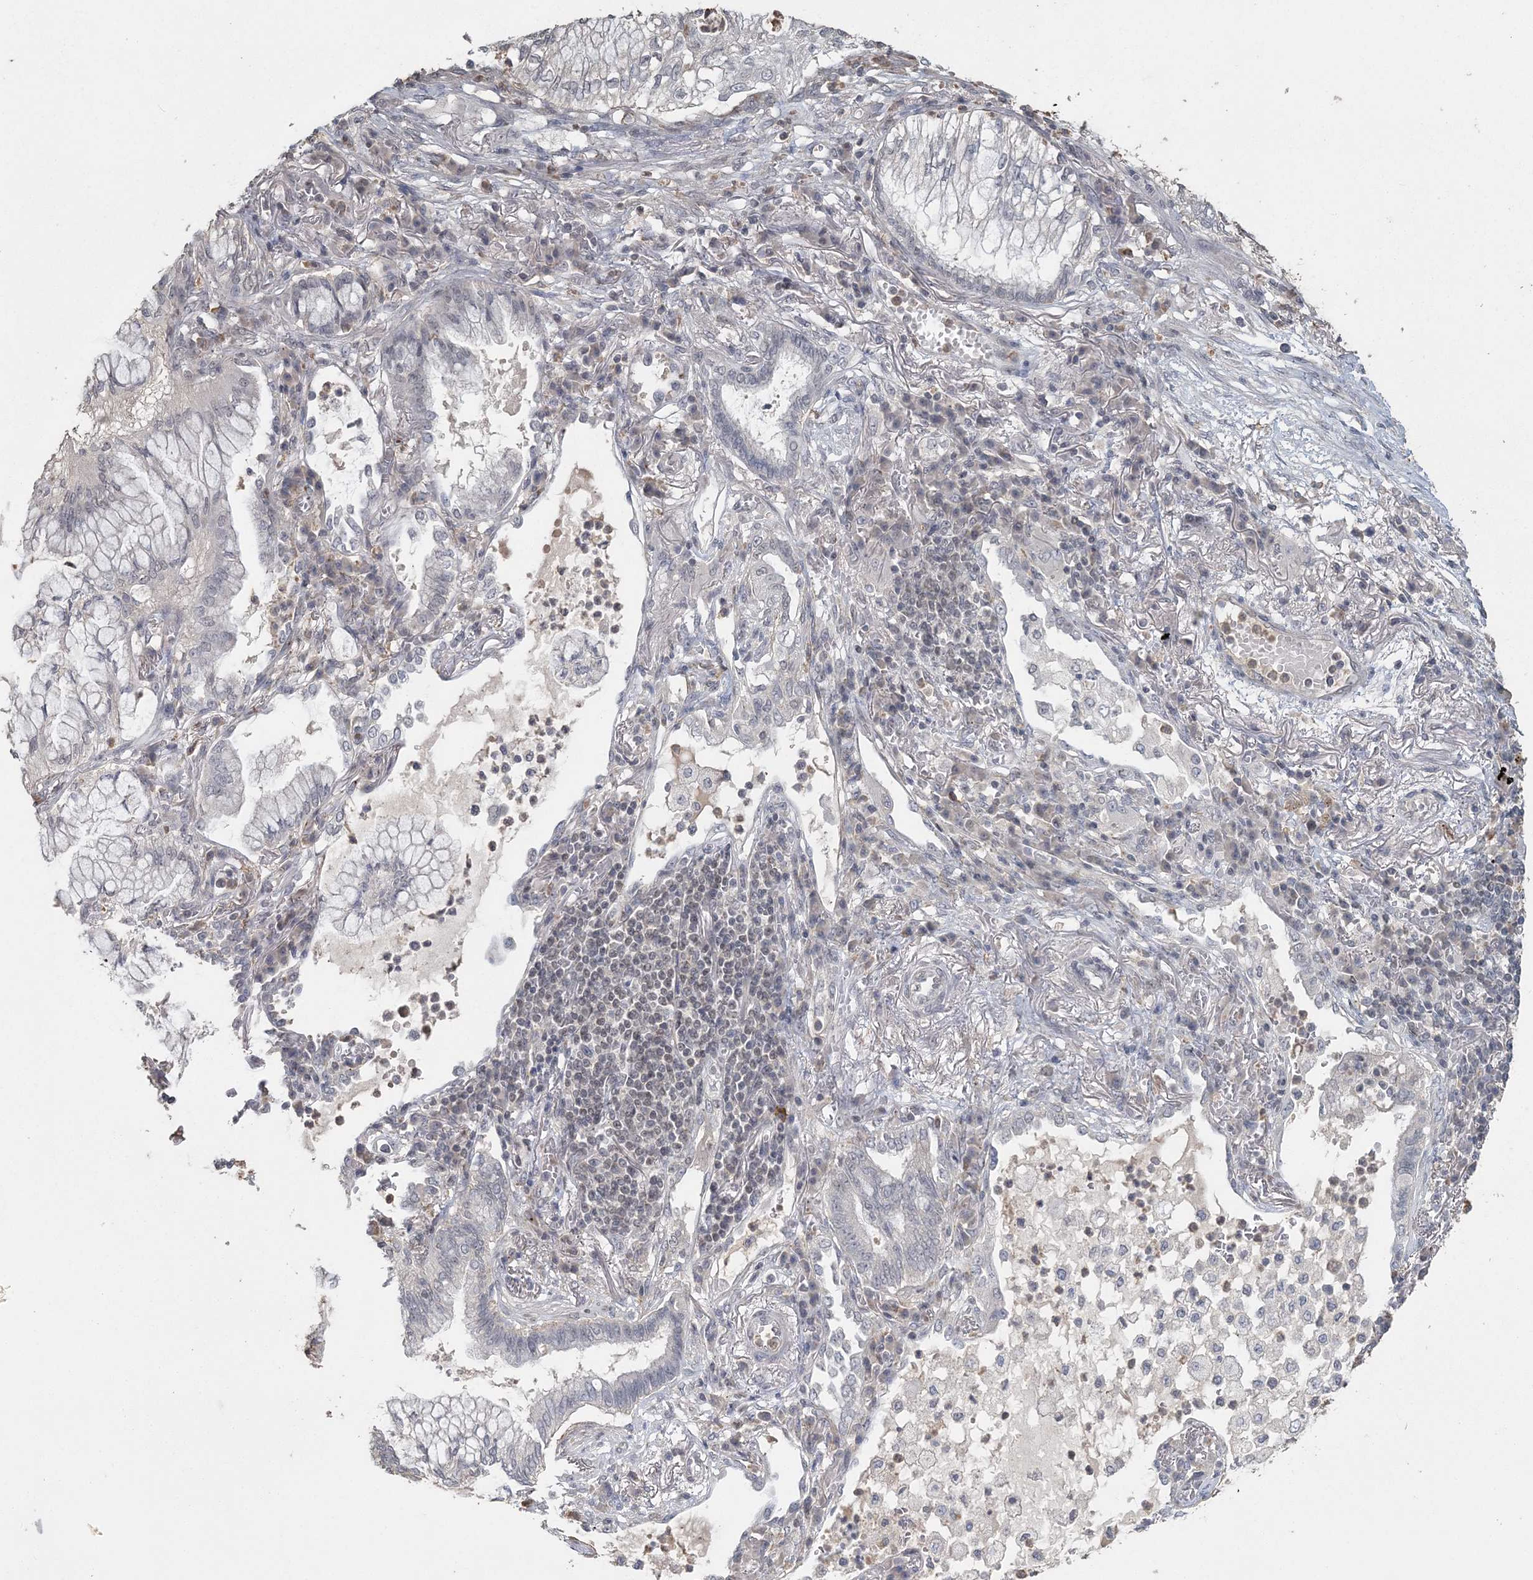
{"staining": {"intensity": "negative", "quantity": "none", "location": "none"}, "tissue": "lung cancer", "cell_type": "Tumor cells", "image_type": "cancer", "snomed": [{"axis": "morphology", "description": "Adenocarcinoma, NOS"}, {"axis": "topography", "description": "Lung"}], "caption": "The image demonstrates no staining of tumor cells in lung adenocarcinoma.", "gene": "UIMC1", "patient": {"sex": "female", "age": 70}}